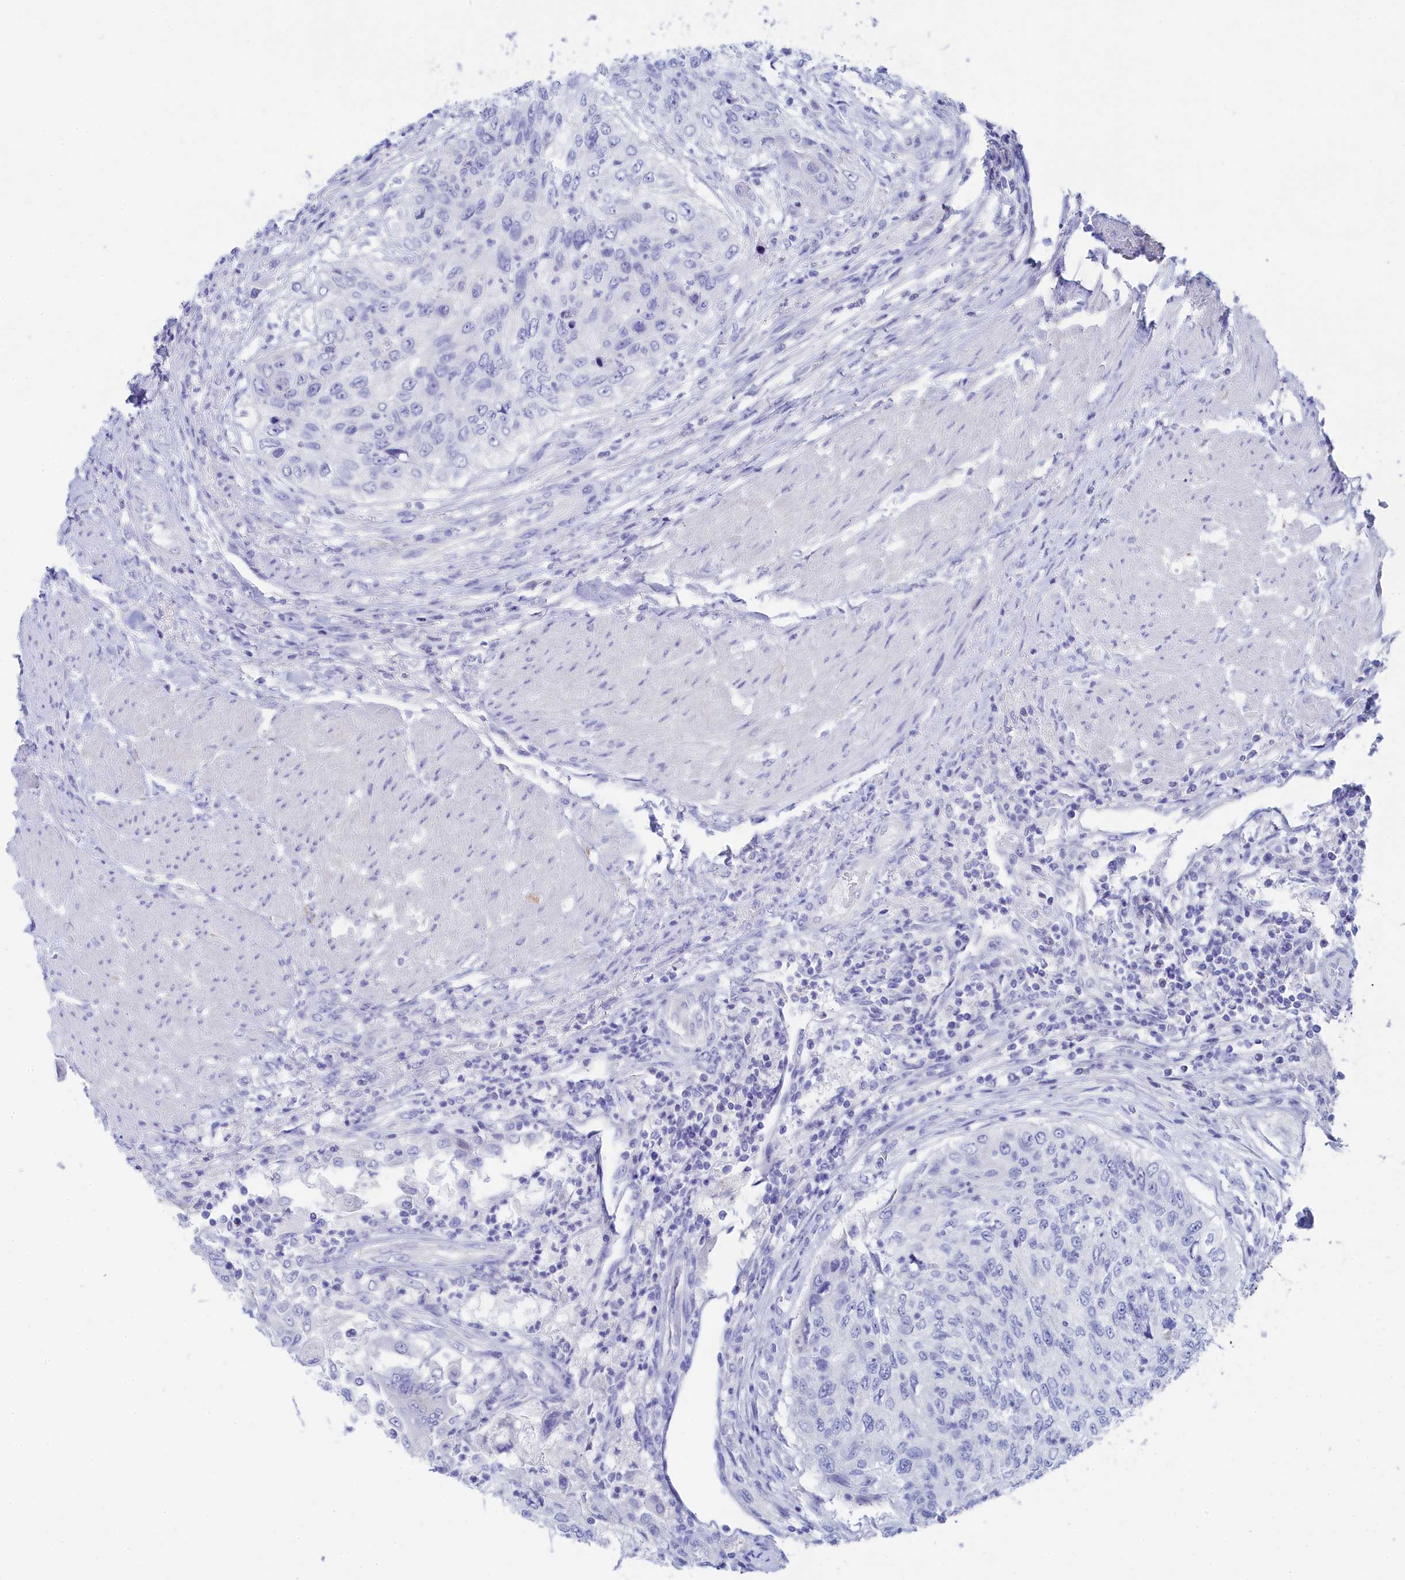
{"staining": {"intensity": "negative", "quantity": "none", "location": "none"}, "tissue": "urothelial cancer", "cell_type": "Tumor cells", "image_type": "cancer", "snomed": [{"axis": "morphology", "description": "Urothelial carcinoma, High grade"}, {"axis": "topography", "description": "Urinary bladder"}], "caption": "This is an IHC photomicrograph of human urothelial cancer. There is no positivity in tumor cells.", "gene": "TRIM10", "patient": {"sex": "female", "age": 60}}